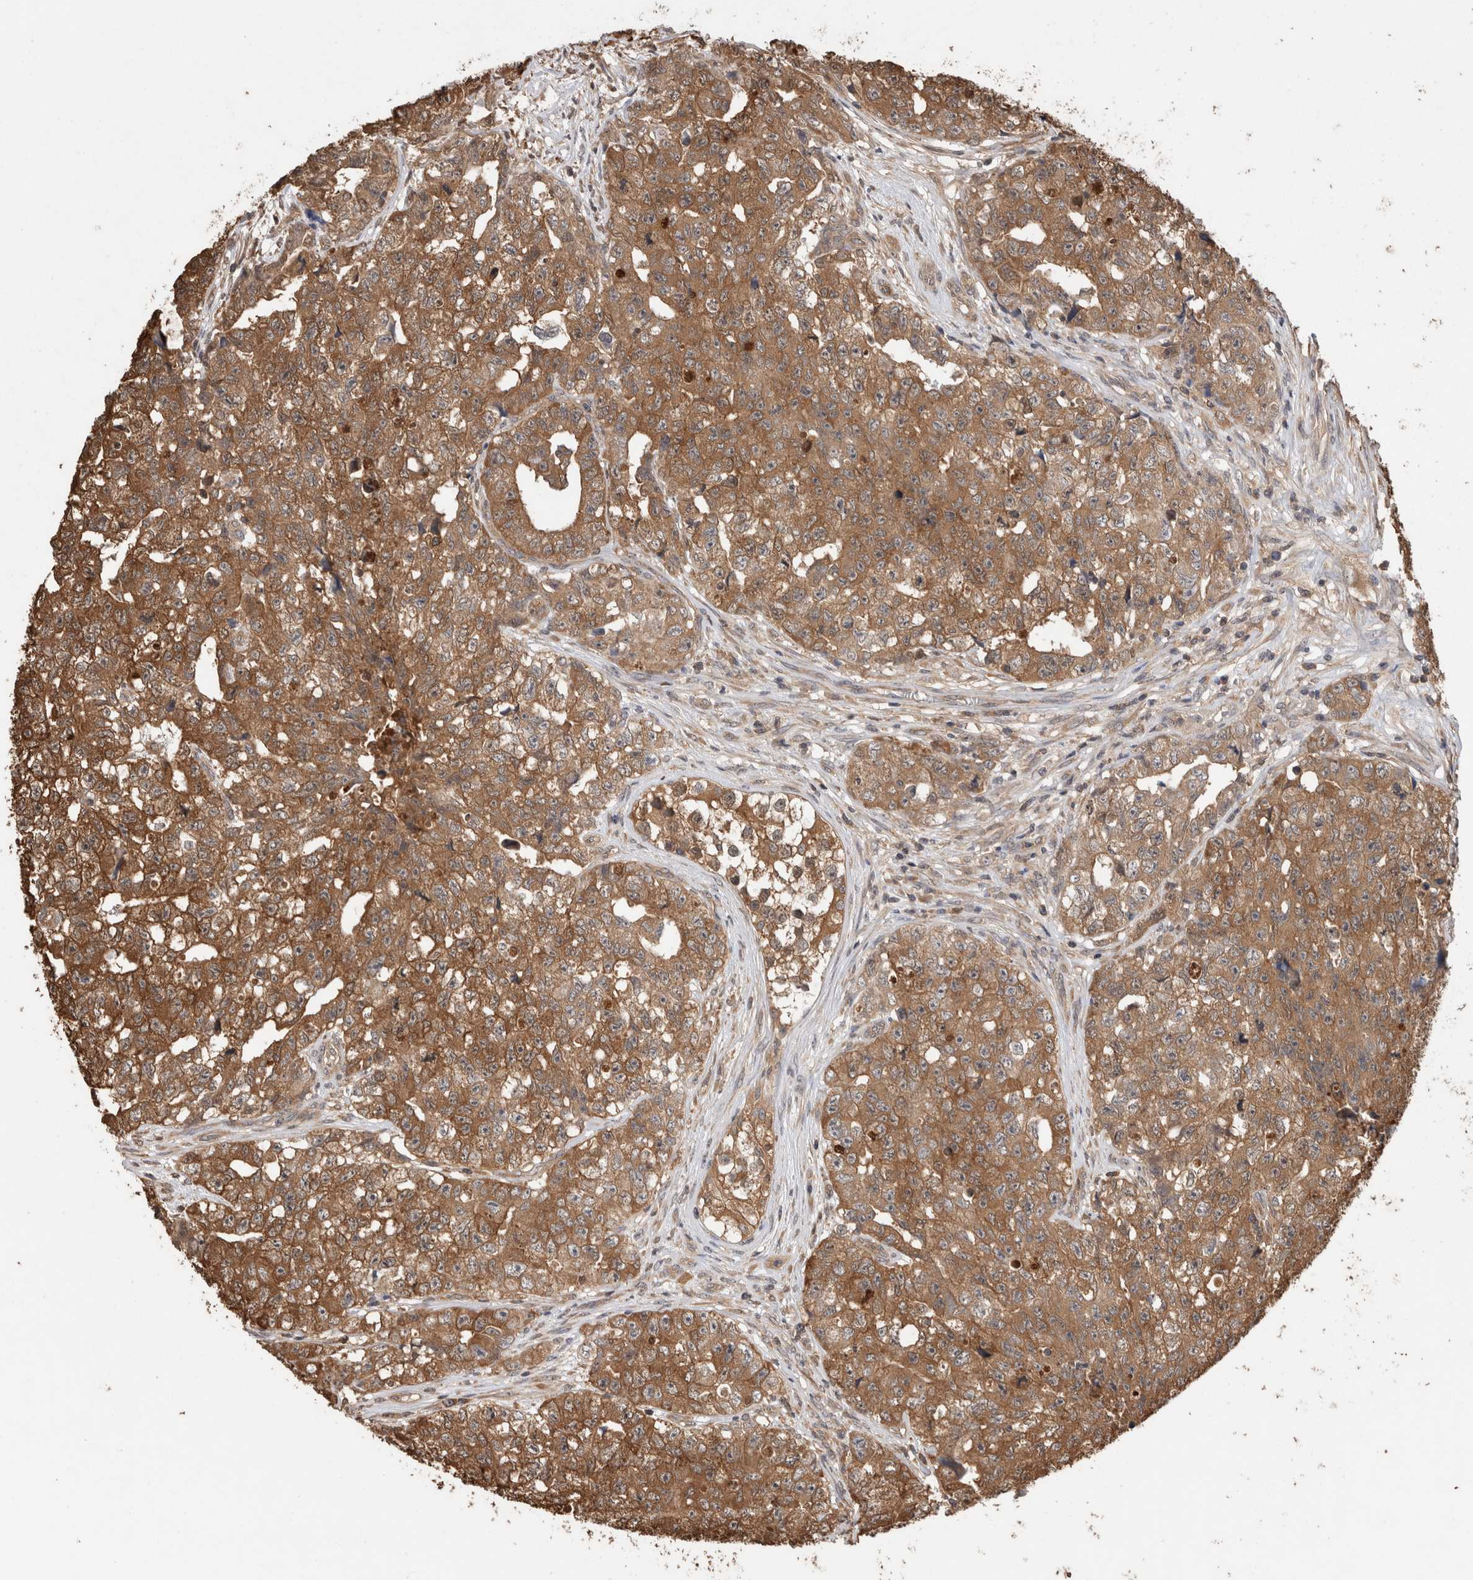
{"staining": {"intensity": "moderate", "quantity": ">75%", "location": "cytoplasmic/membranous"}, "tissue": "testis cancer", "cell_type": "Tumor cells", "image_type": "cancer", "snomed": [{"axis": "morphology", "description": "Carcinoma, Embryonal, NOS"}, {"axis": "topography", "description": "Testis"}], "caption": "A brown stain shows moderate cytoplasmic/membranous positivity of a protein in embryonal carcinoma (testis) tumor cells.", "gene": "TRIM5", "patient": {"sex": "male", "age": 28}}